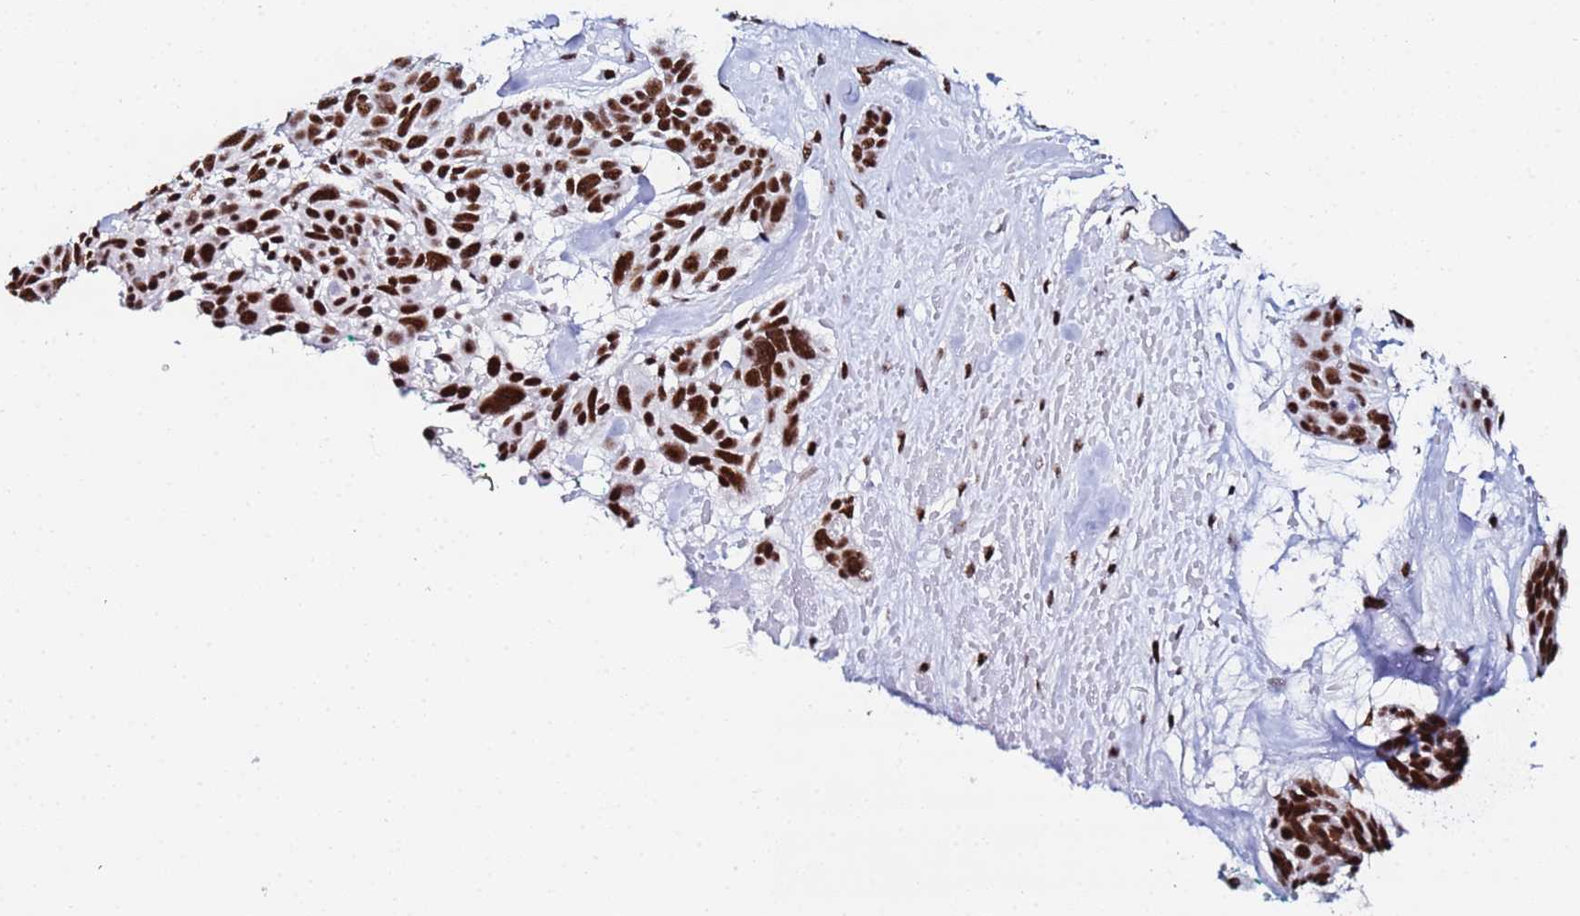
{"staining": {"intensity": "strong", "quantity": ">75%", "location": "nuclear"}, "tissue": "skin cancer", "cell_type": "Tumor cells", "image_type": "cancer", "snomed": [{"axis": "morphology", "description": "Basal cell carcinoma"}, {"axis": "topography", "description": "Skin"}], "caption": "The histopathology image displays staining of skin cancer (basal cell carcinoma), revealing strong nuclear protein staining (brown color) within tumor cells.", "gene": "SNRPA1", "patient": {"sex": "male", "age": 88}}